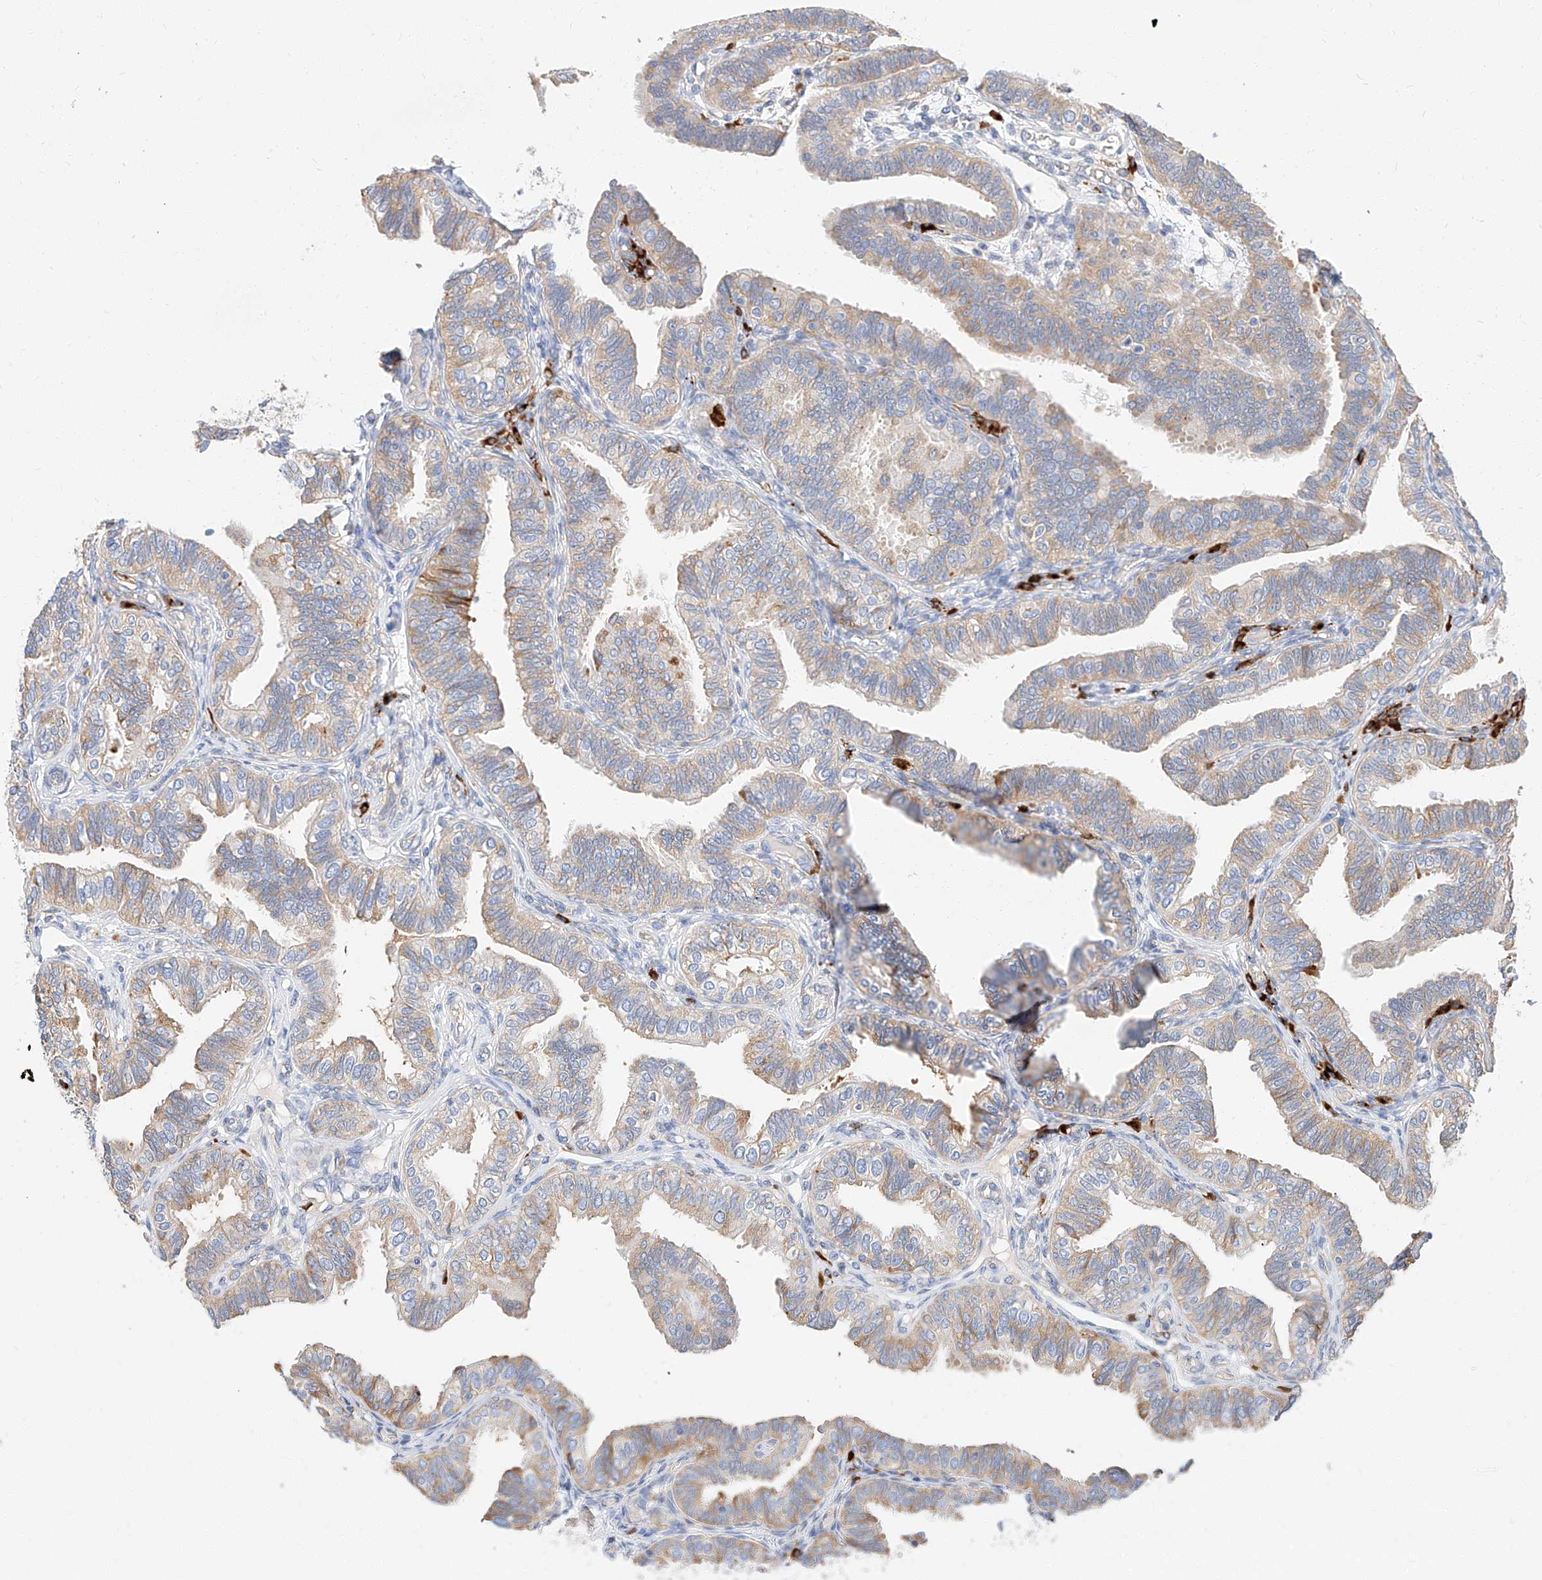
{"staining": {"intensity": "moderate", "quantity": "25%-75%", "location": "cytoplasmic/membranous"}, "tissue": "fallopian tube", "cell_type": "Glandular cells", "image_type": "normal", "snomed": [{"axis": "morphology", "description": "Normal tissue, NOS"}, {"axis": "topography", "description": "Fallopian tube"}], "caption": "Fallopian tube stained with a brown dye demonstrates moderate cytoplasmic/membranous positive expression in approximately 25%-75% of glandular cells.", "gene": "GLMN", "patient": {"sex": "female", "age": 39}}